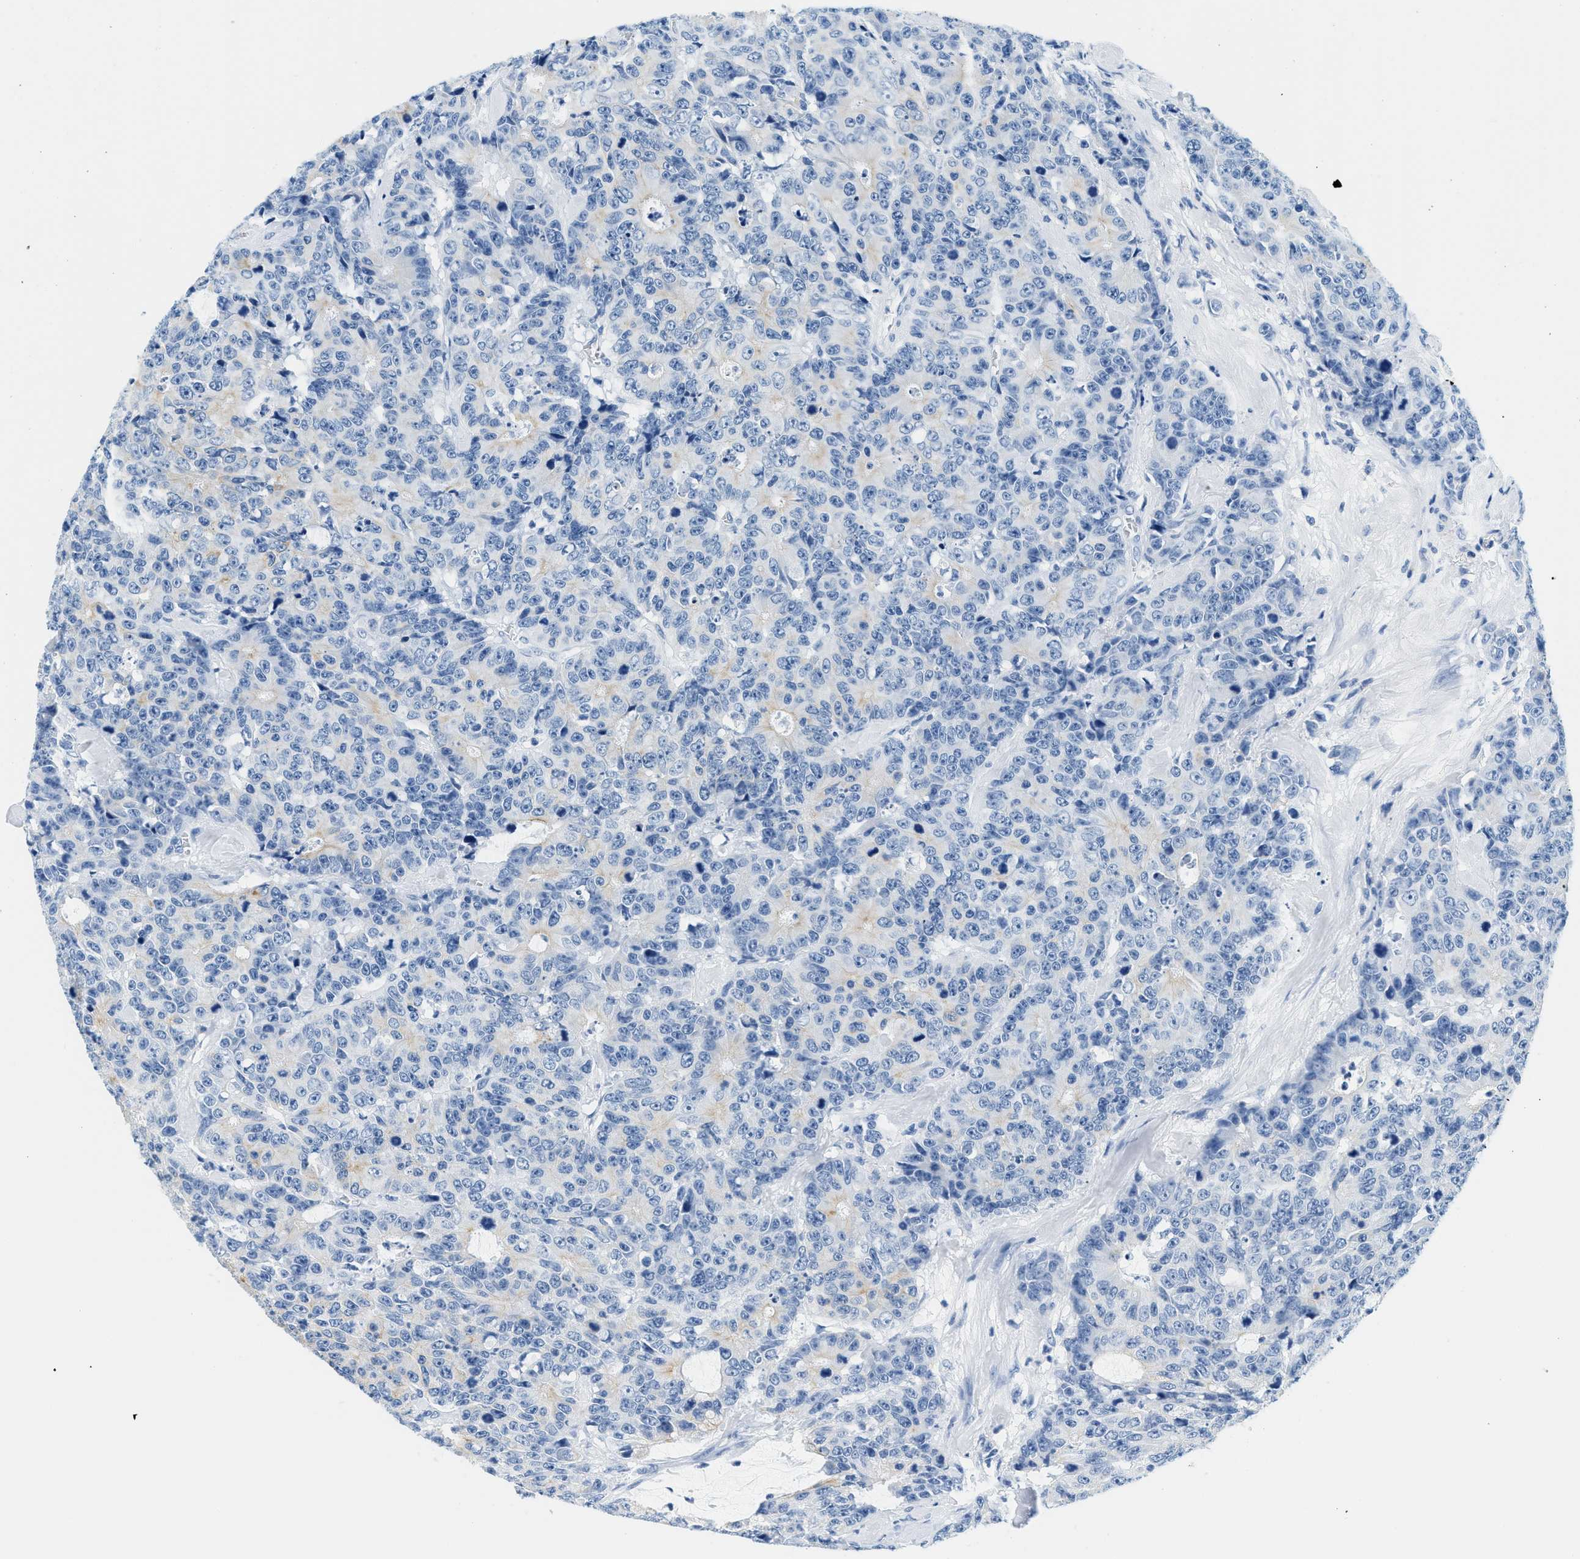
{"staining": {"intensity": "negative", "quantity": "none", "location": "none"}, "tissue": "colorectal cancer", "cell_type": "Tumor cells", "image_type": "cancer", "snomed": [{"axis": "morphology", "description": "Adenocarcinoma, NOS"}, {"axis": "topography", "description": "Colon"}], "caption": "Image shows no protein staining in tumor cells of colorectal adenocarcinoma tissue. Brightfield microscopy of immunohistochemistry stained with DAB (3,3'-diaminobenzidine) (brown) and hematoxylin (blue), captured at high magnification.", "gene": "STXBP2", "patient": {"sex": "female", "age": 86}}